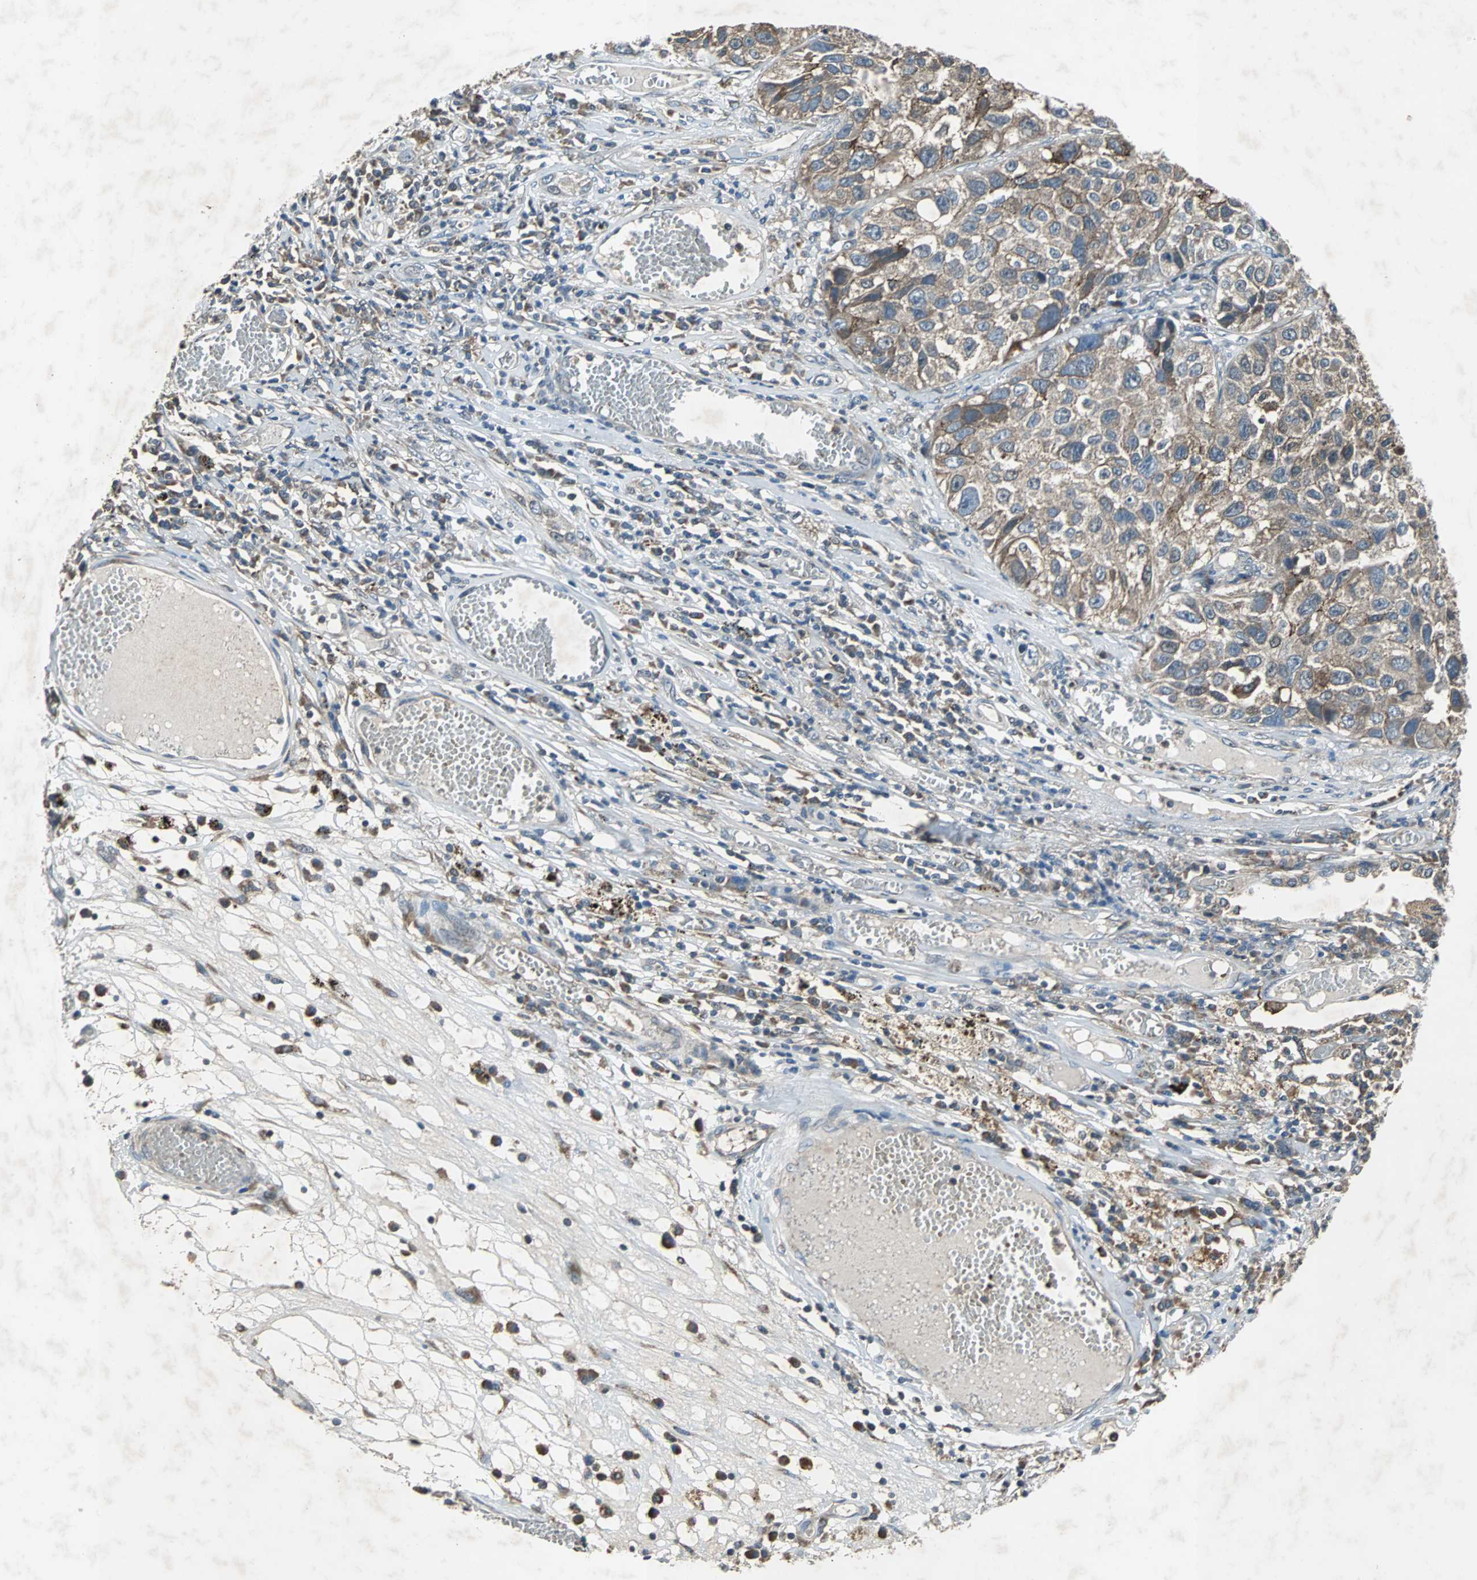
{"staining": {"intensity": "moderate", "quantity": "25%-75%", "location": "cytoplasmic/membranous"}, "tissue": "lung cancer", "cell_type": "Tumor cells", "image_type": "cancer", "snomed": [{"axis": "morphology", "description": "Squamous cell carcinoma, NOS"}, {"axis": "topography", "description": "Lung"}], "caption": "This is an image of immunohistochemistry (IHC) staining of squamous cell carcinoma (lung), which shows moderate positivity in the cytoplasmic/membranous of tumor cells.", "gene": "SOS1", "patient": {"sex": "male", "age": 71}}